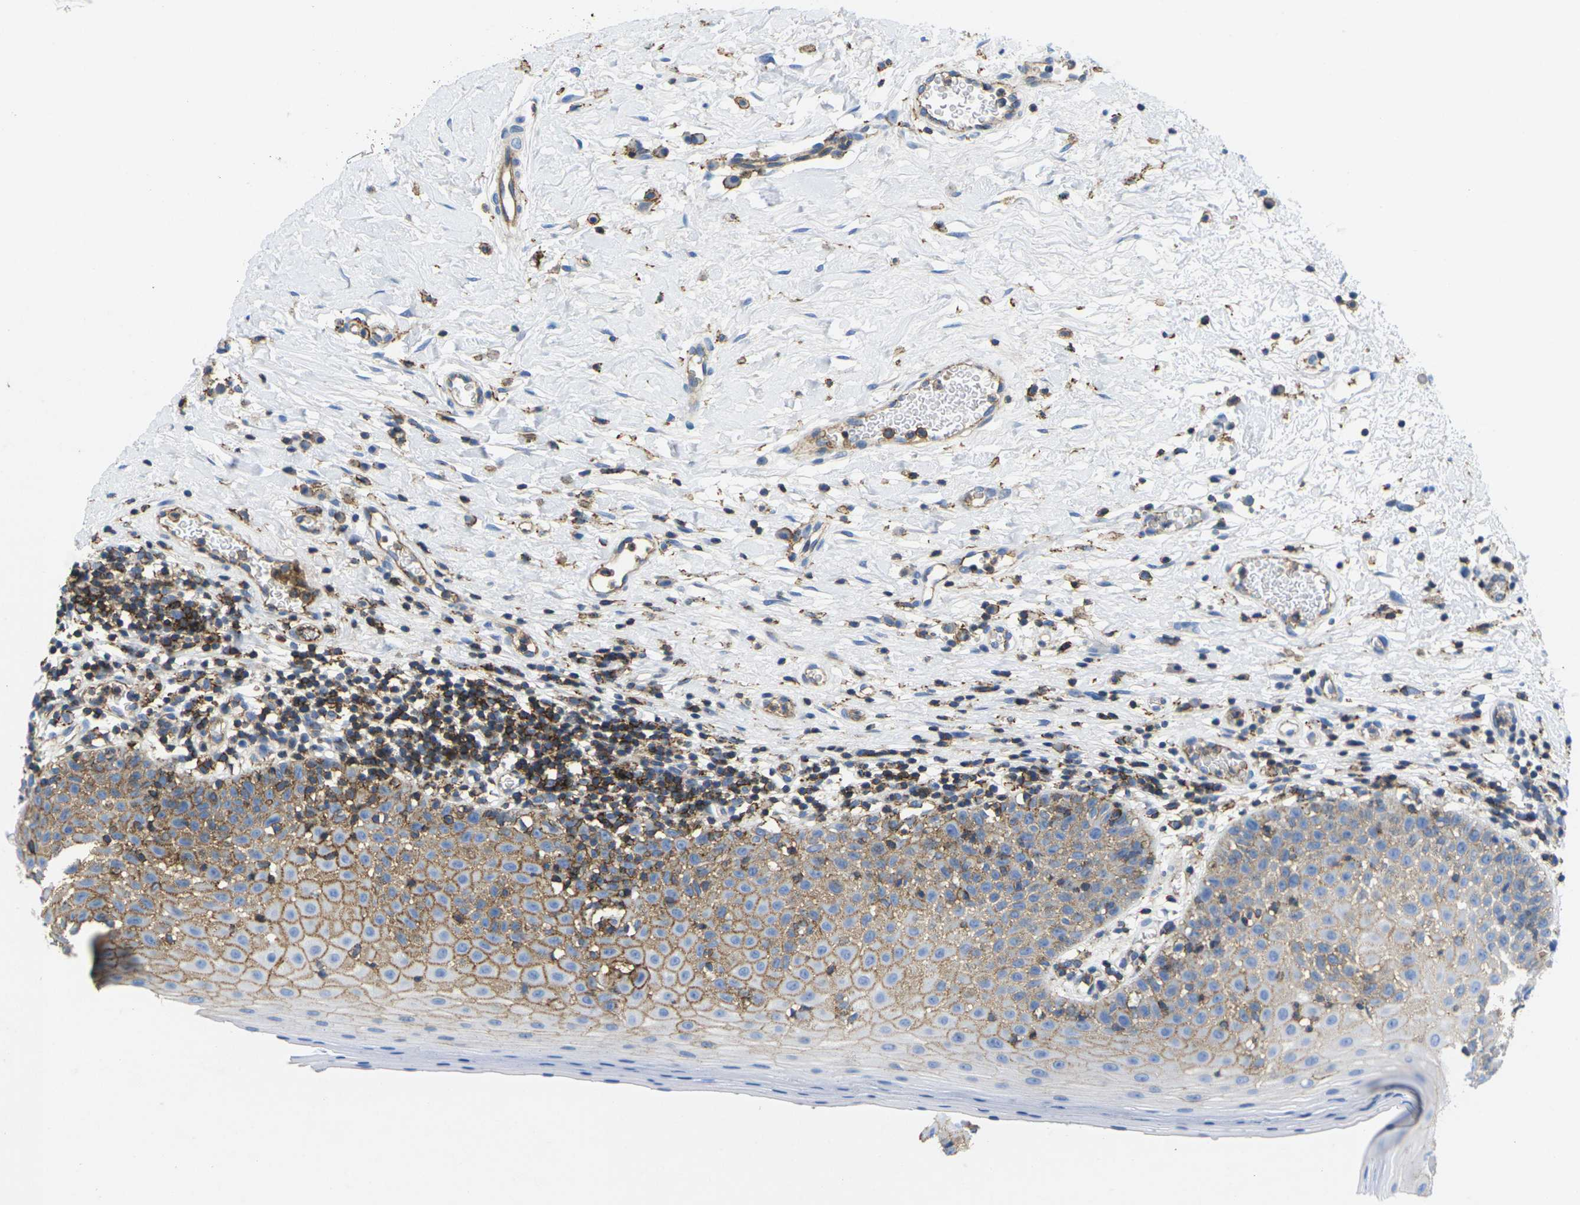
{"staining": {"intensity": "moderate", "quantity": ">75%", "location": "cytoplasmic/membranous"}, "tissue": "oral mucosa", "cell_type": "Squamous epithelial cells", "image_type": "normal", "snomed": [{"axis": "morphology", "description": "Normal tissue, NOS"}, {"axis": "topography", "description": "Skeletal muscle"}, {"axis": "topography", "description": "Oral tissue"}], "caption": "Human oral mucosa stained with a brown dye exhibits moderate cytoplasmic/membranous positive positivity in about >75% of squamous epithelial cells.", "gene": "IQGAP1", "patient": {"sex": "male", "age": 58}}